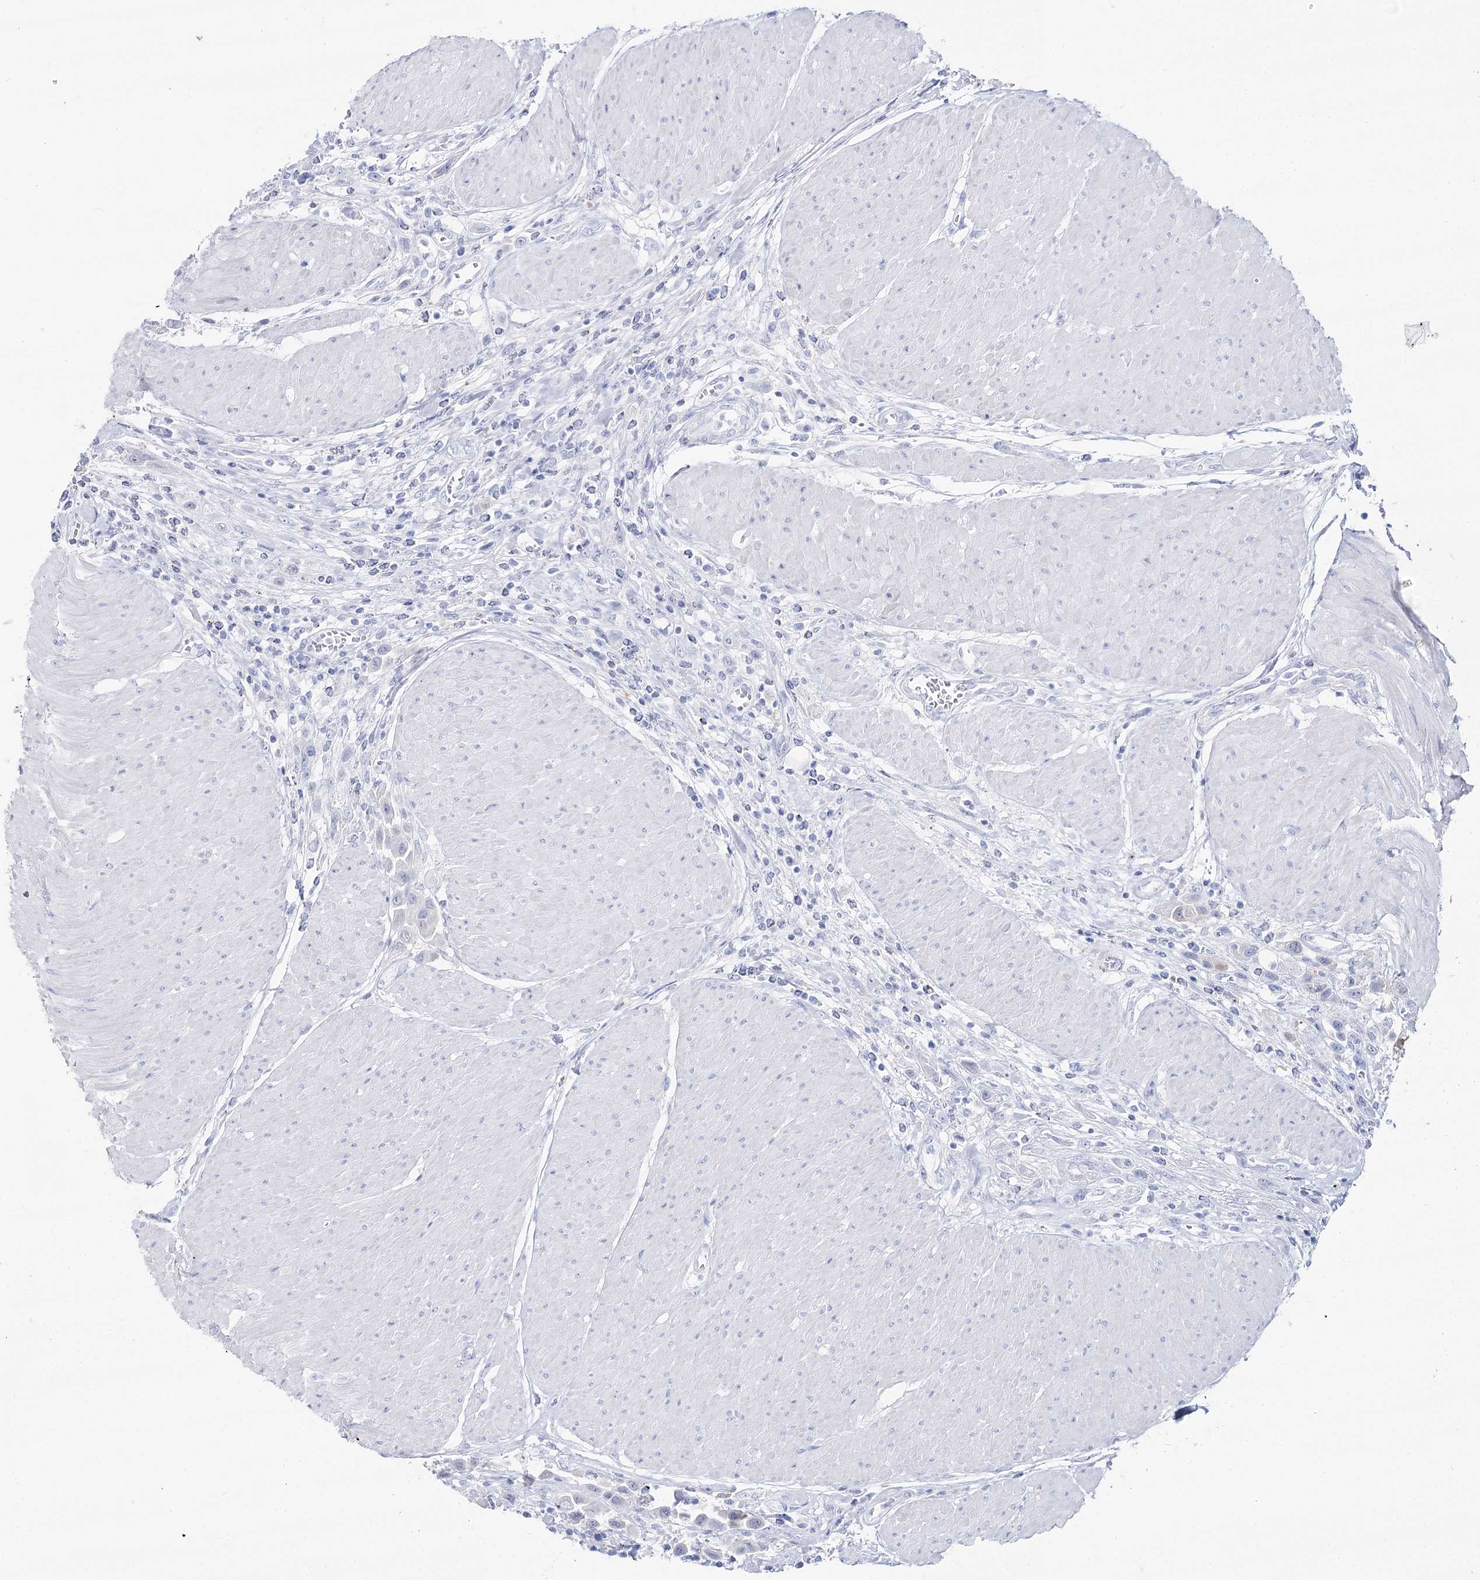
{"staining": {"intensity": "negative", "quantity": "none", "location": "none"}, "tissue": "urothelial cancer", "cell_type": "Tumor cells", "image_type": "cancer", "snomed": [{"axis": "morphology", "description": "Urothelial carcinoma, High grade"}, {"axis": "topography", "description": "Urinary bladder"}], "caption": "The histopathology image demonstrates no significant expression in tumor cells of urothelial carcinoma (high-grade).", "gene": "SLC3A1", "patient": {"sex": "male", "age": 50}}